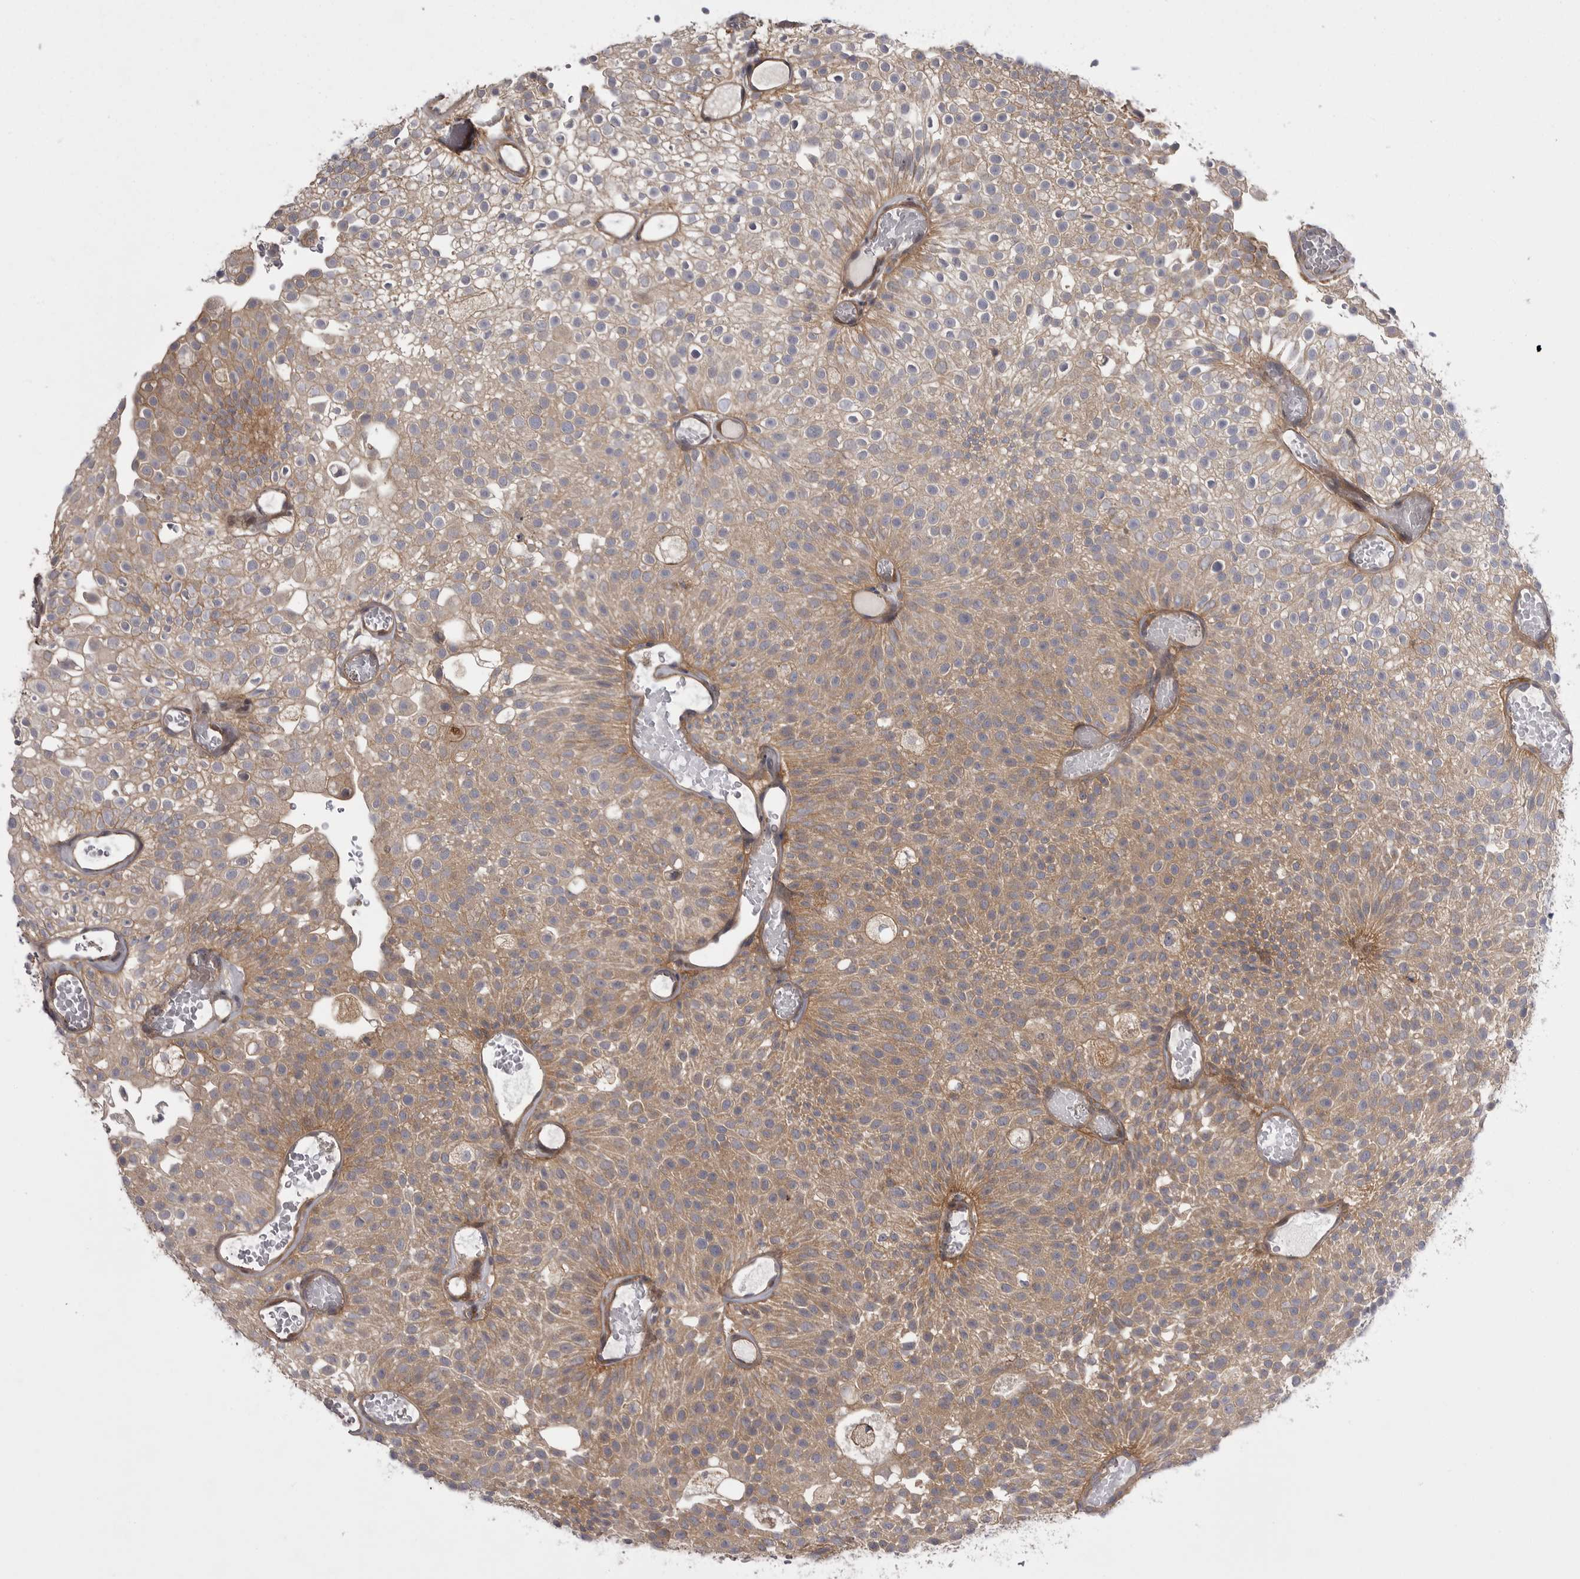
{"staining": {"intensity": "weak", "quantity": ">75%", "location": "cytoplasmic/membranous"}, "tissue": "urothelial cancer", "cell_type": "Tumor cells", "image_type": "cancer", "snomed": [{"axis": "morphology", "description": "Urothelial carcinoma, Low grade"}, {"axis": "topography", "description": "Urinary bladder"}], "caption": "Immunohistochemical staining of urothelial carcinoma (low-grade) shows low levels of weak cytoplasmic/membranous protein expression in about >75% of tumor cells.", "gene": "OSBPL9", "patient": {"sex": "male", "age": 78}}